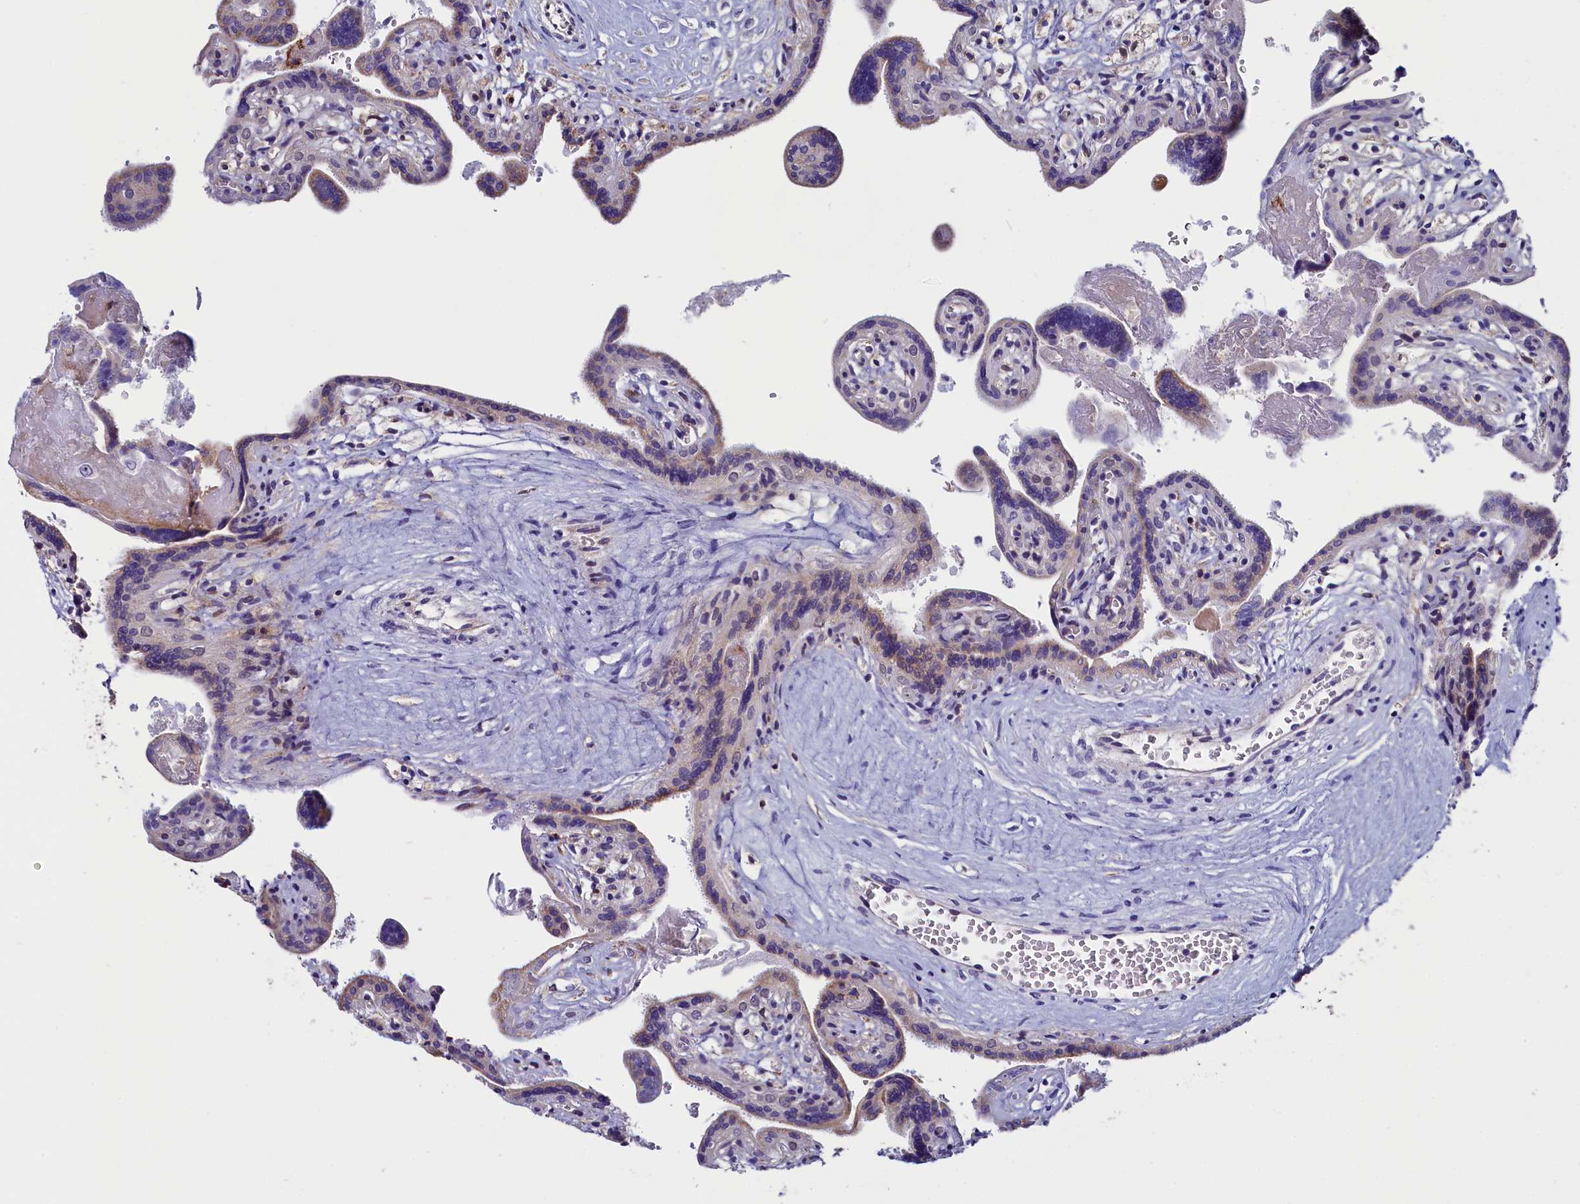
{"staining": {"intensity": "moderate", "quantity": "25%-75%", "location": "cytoplasmic/membranous"}, "tissue": "placenta", "cell_type": "Trophoblastic cells", "image_type": "normal", "snomed": [{"axis": "morphology", "description": "Normal tissue, NOS"}, {"axis": "topography", "description": "Placenta"}], "caption": "A high-resolution histopathology image shows IHC staining of normal placenta, which displays moderate cytoplasmic/membranous expression in approximately 25%-75% of trophoblastic cells.", "gene": "CIAPIN1", "patient": {"sex": "female", "age": 37}}